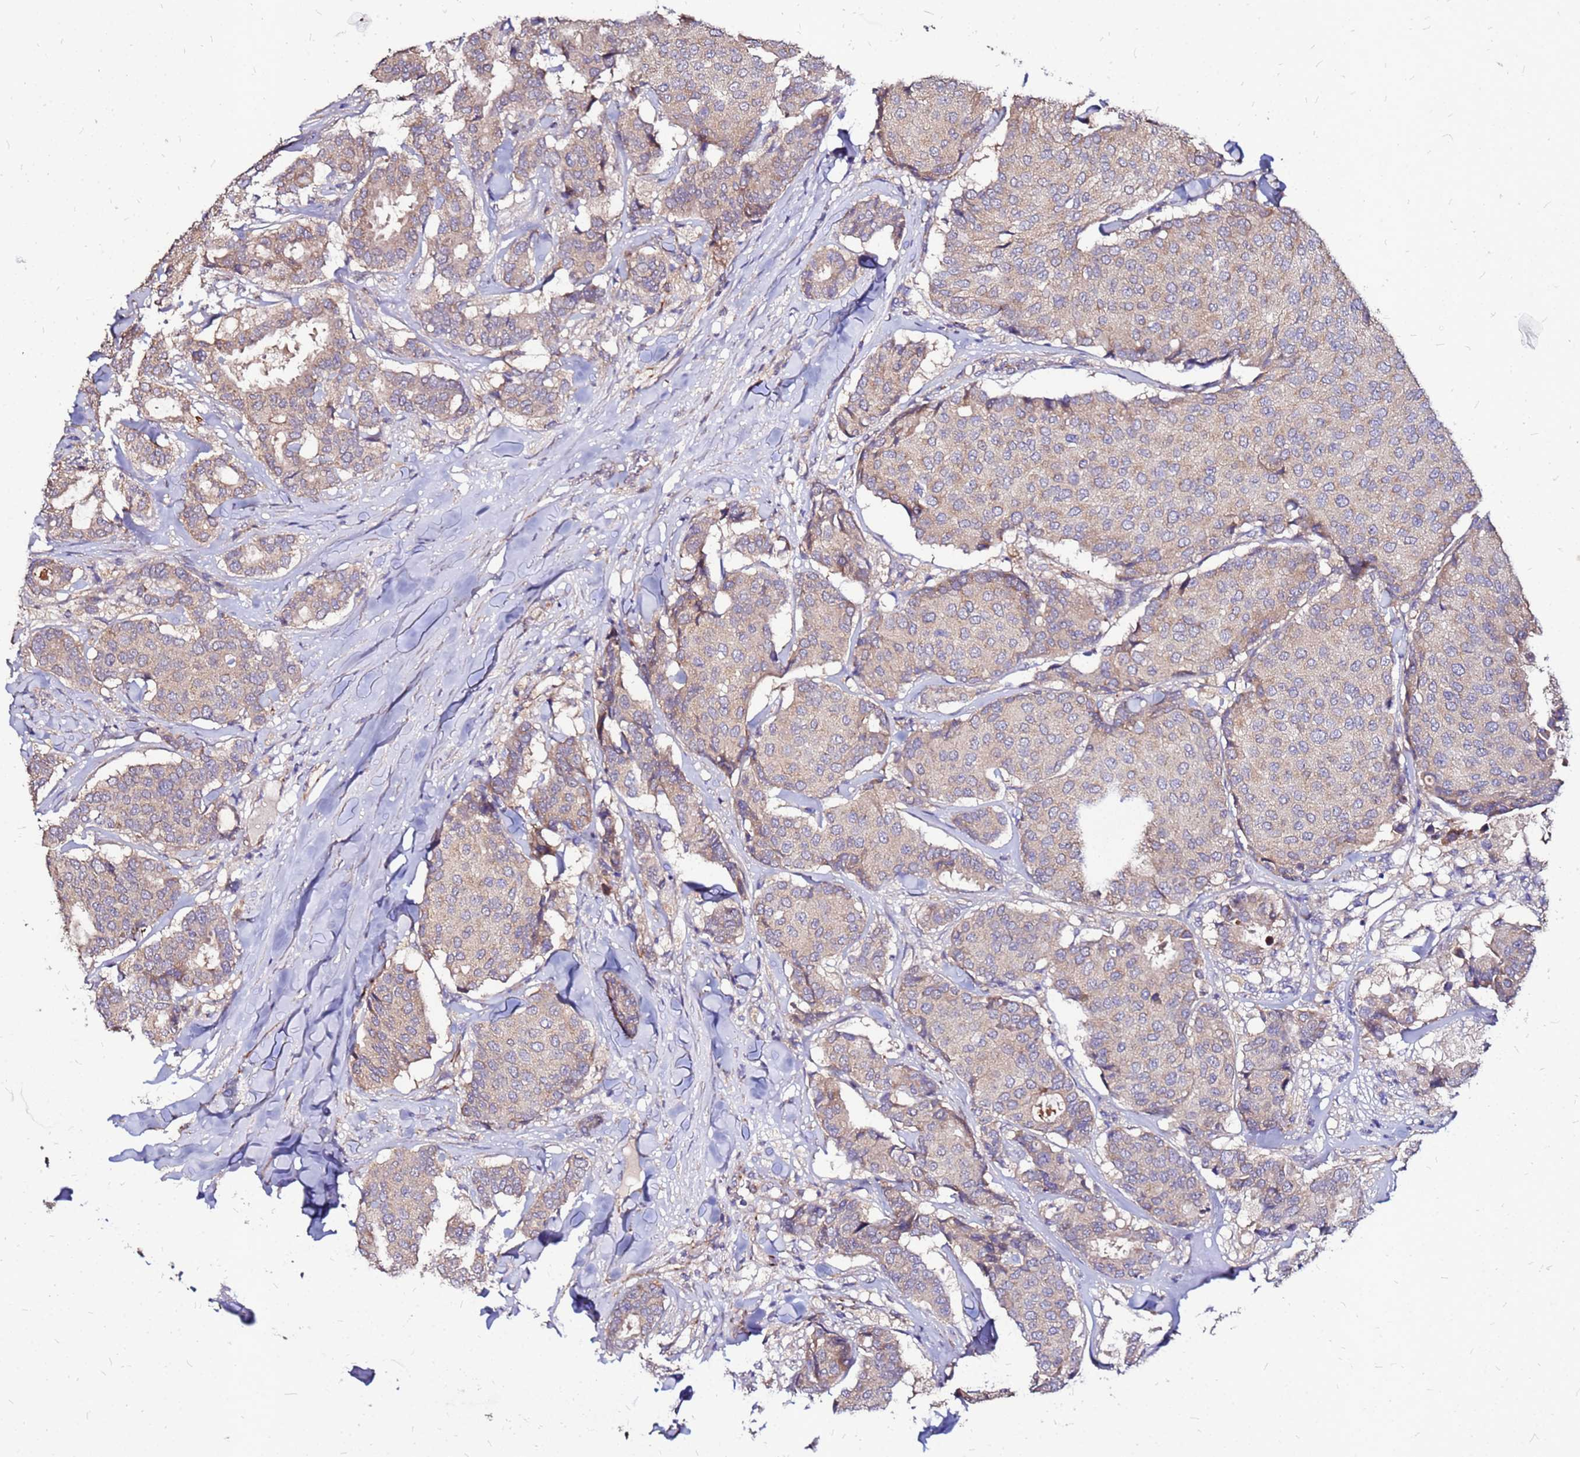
{"staining": {"intensity": "weak", "quantity": ">75%", "location": "cytoplasmic/membranous"}, "tissue": "breast cancer", "cell_type": "Tumor cells", "image_type": "cancer", "snomed": [{"axis": "morphology", "description": "Duct carcinoma"}, {"axis": "topography", "description": "Breast"}], "caption": "High-magnification brightfield microscopy of breast infiltrating ductal carcinoma stained with DAB (brown) and counterstained with hematoxylin (blue). tumor cells exhibit weak cytoplasmic/membranous positivity is appreciated in about>75% of cells. The staining is performed using DAB brown chromogen to label protein expression. The nuclei are counter-stained blue using hematoxylin.", "gene": "ARHGEF5", "patient": {"sex": "female", "age": 75}}